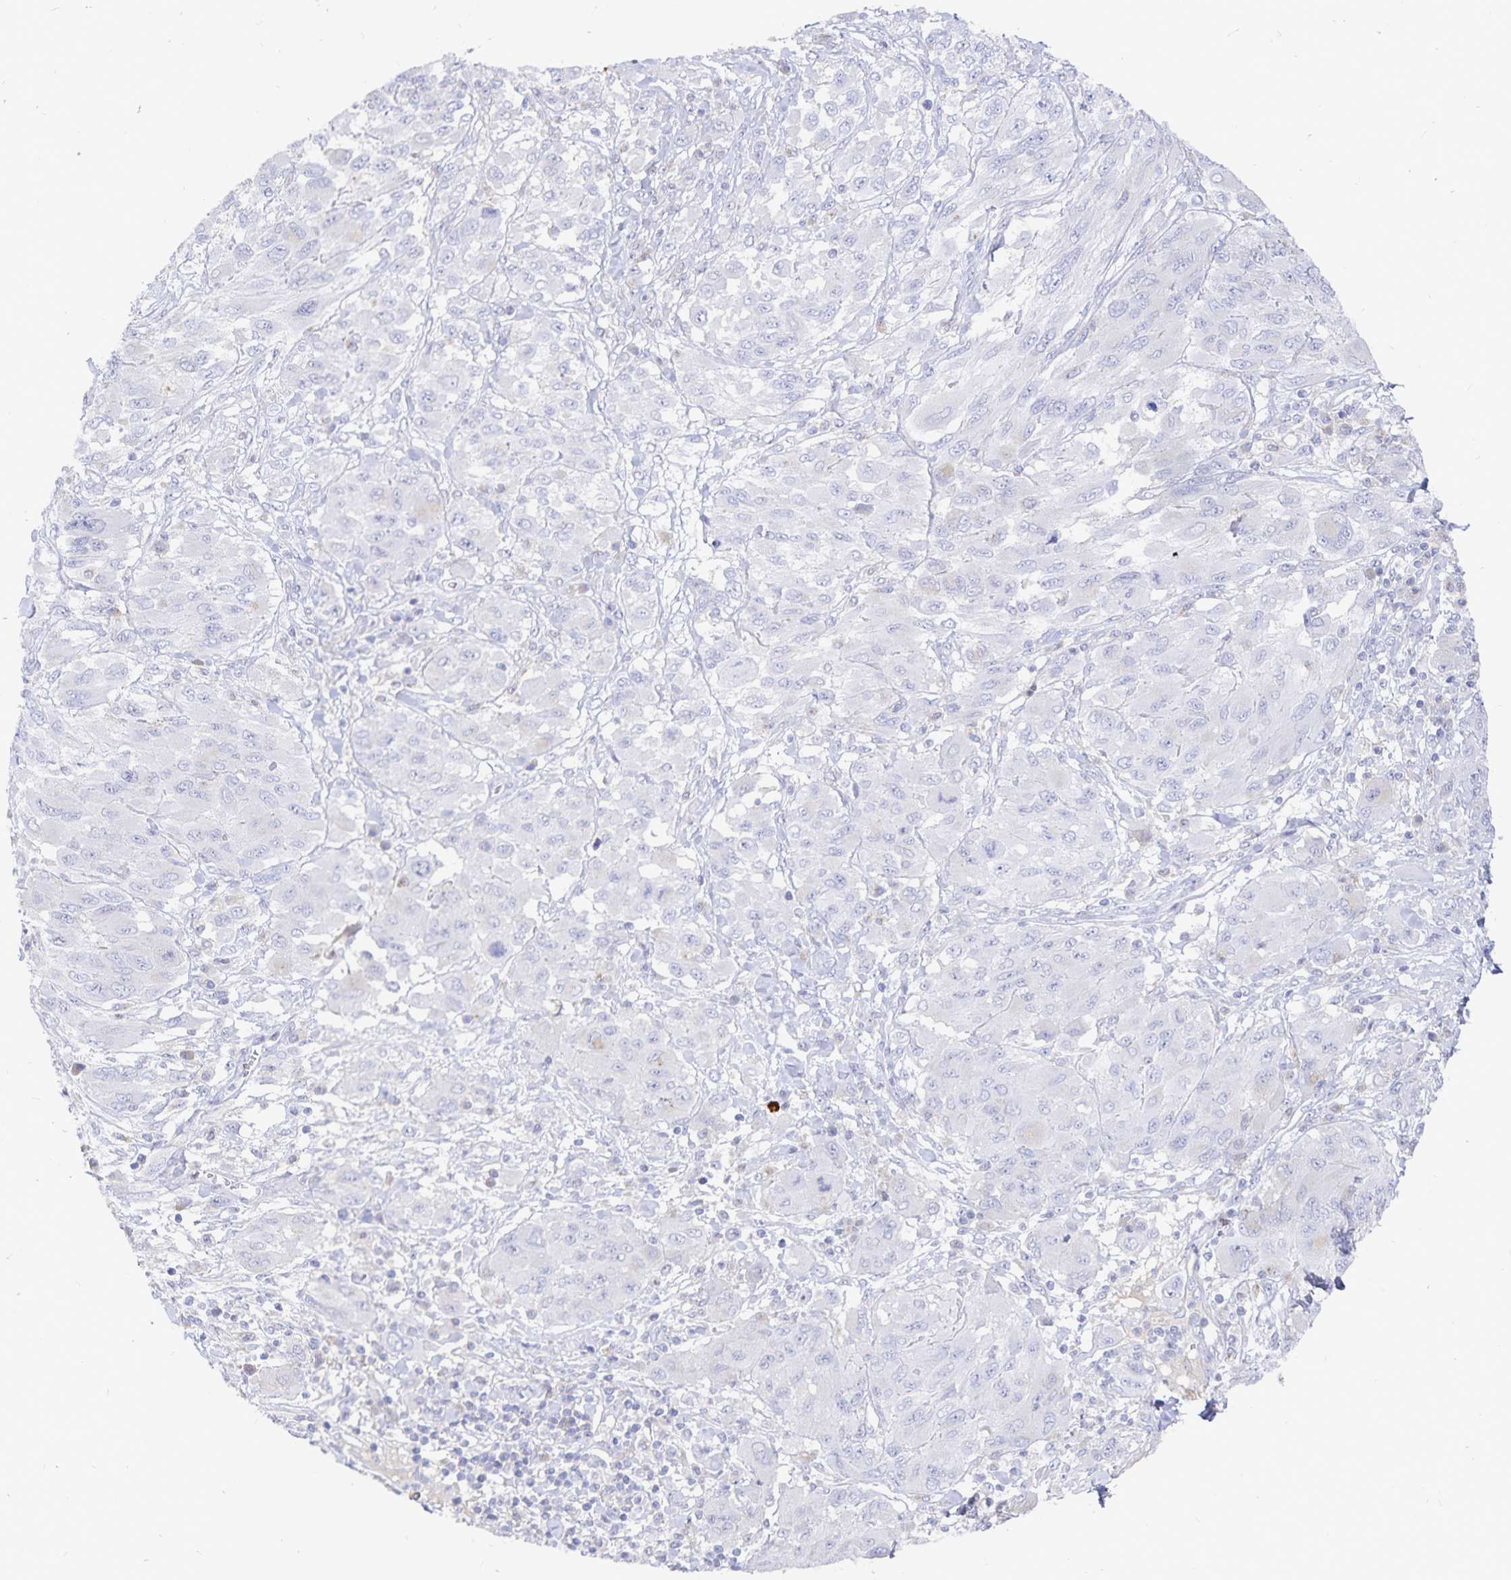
{"staining": {"intensity": "negative", "quantity": "none", "location": "none"}, "tissue": "melanoma", "cell_type": "Tumor cells", "image_type": "cancer", "snomed": [{"axis": "morphology", "description": "Malignant melanoma, NOS"}, {"axis": "topography", "description": "Skin"}], "caption": "Immunohistochemistry (IHC) micrograph of neoplastic tissue: malignant melanoma stained with DAB exhibits no significant protein expression in tumor cells. The staining was performed using DAB to visualize the protein expression in brown, while the nuclei were stained in blue with hematoxylin (Magnification: 20x).", "gene": "PKHD1", "patient": {"sex": "female", "age": 91}}